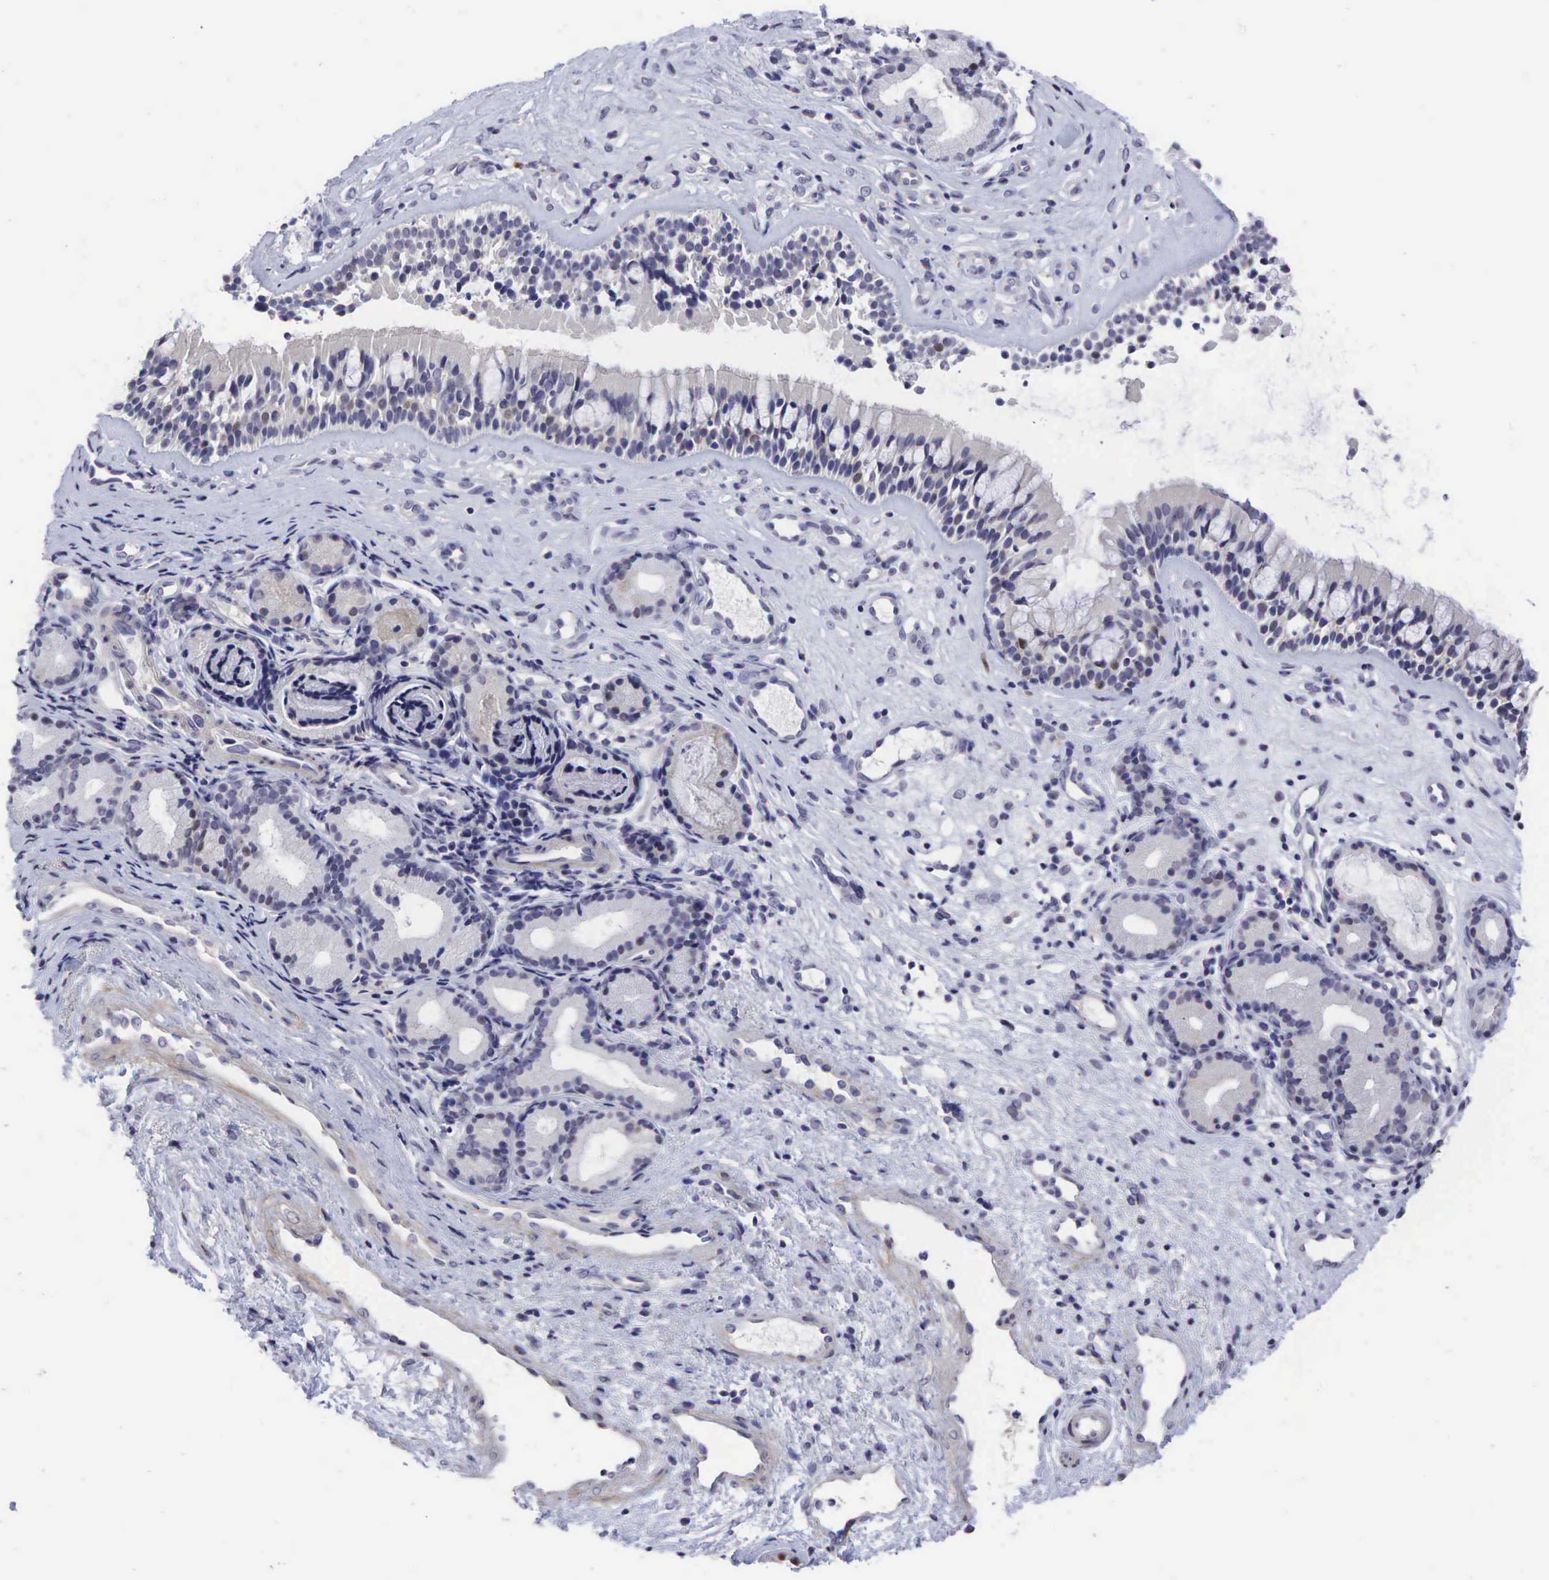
{"staining": {"intensity": "moderate", "quantity": "<25%", "location": "nuclear"}, "tissue": "nasopharynx", "cell_type": "Respiratory epithelial cells", "image_type": "normal", "snomed": [{"axis": "morphology", "description": "Normal tissue, NOS"}, {"axis": "topography", "description": "Nasopharynx"}], "caption": "IHC of unremarkable human nasopharynx reveals low levels of moderate nuclear positivity in about <25% of respiratory epithelial cells. Immunohistochemistry stains the protein in brown and the nuclei are stained blue.", "gene": "CCND1", "patient": {"sex": "female", "age": 78}}